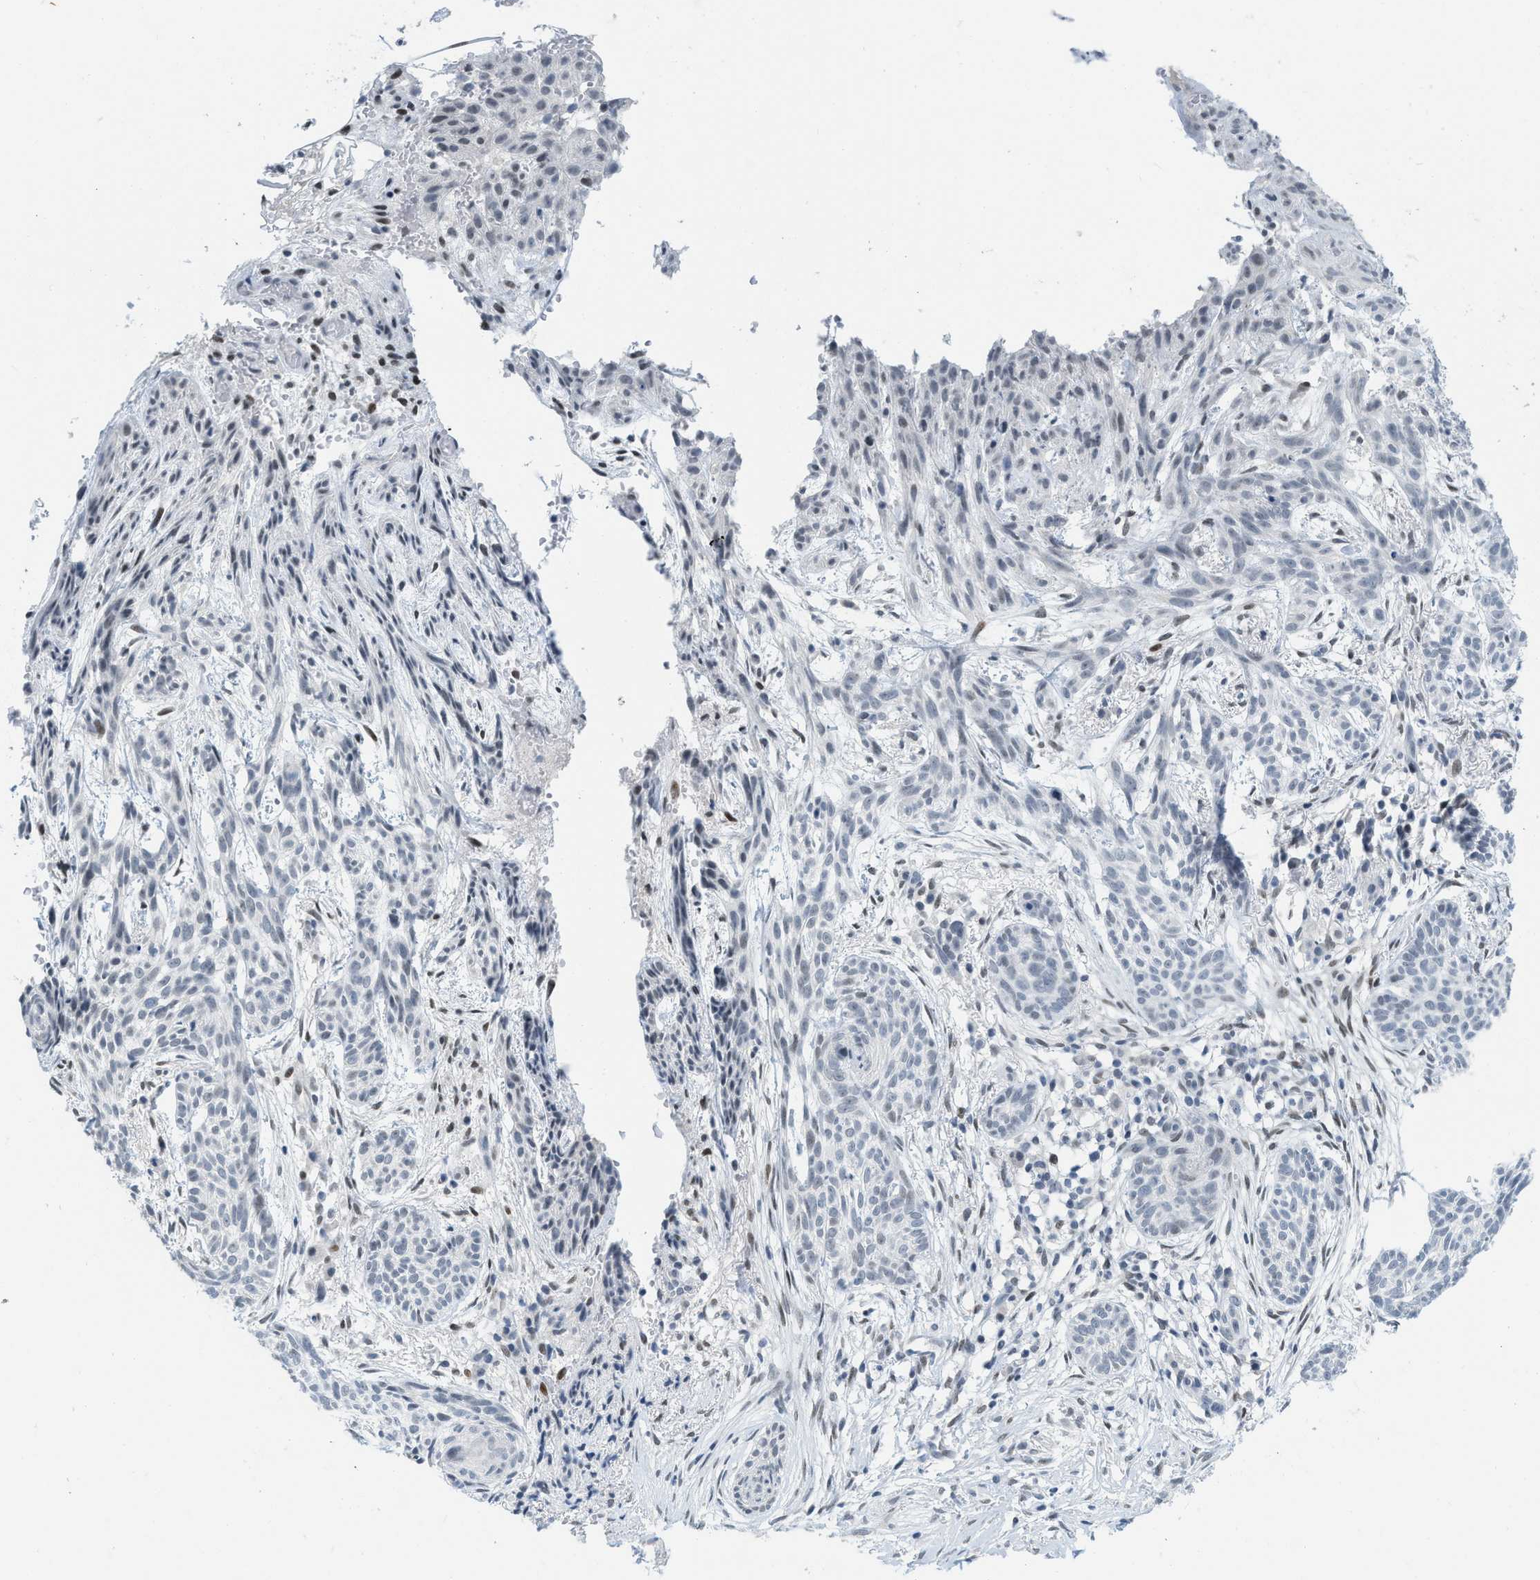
{"staining": {"intensity": "negative", "quantity": "none", "location": "none"}, "tissue": "skin cancer", "cell_type": "Tumor cells", "image_type": "cancer", "snomed": [{"axis": "morphology", "description": "Basal cell carcinoma"}, {"axis": "topography", "description": "Skin"}], "caption": "Tumor cells are negative for brown protein staining in skin basal cell carcinoma. (DAB (3,3'-diaminobenzidine) immunohistochemistry visualized using brightfield microscopy, high magnification).", "gene": "PBX1", "patient": {"sex": "female", "age": 59}}